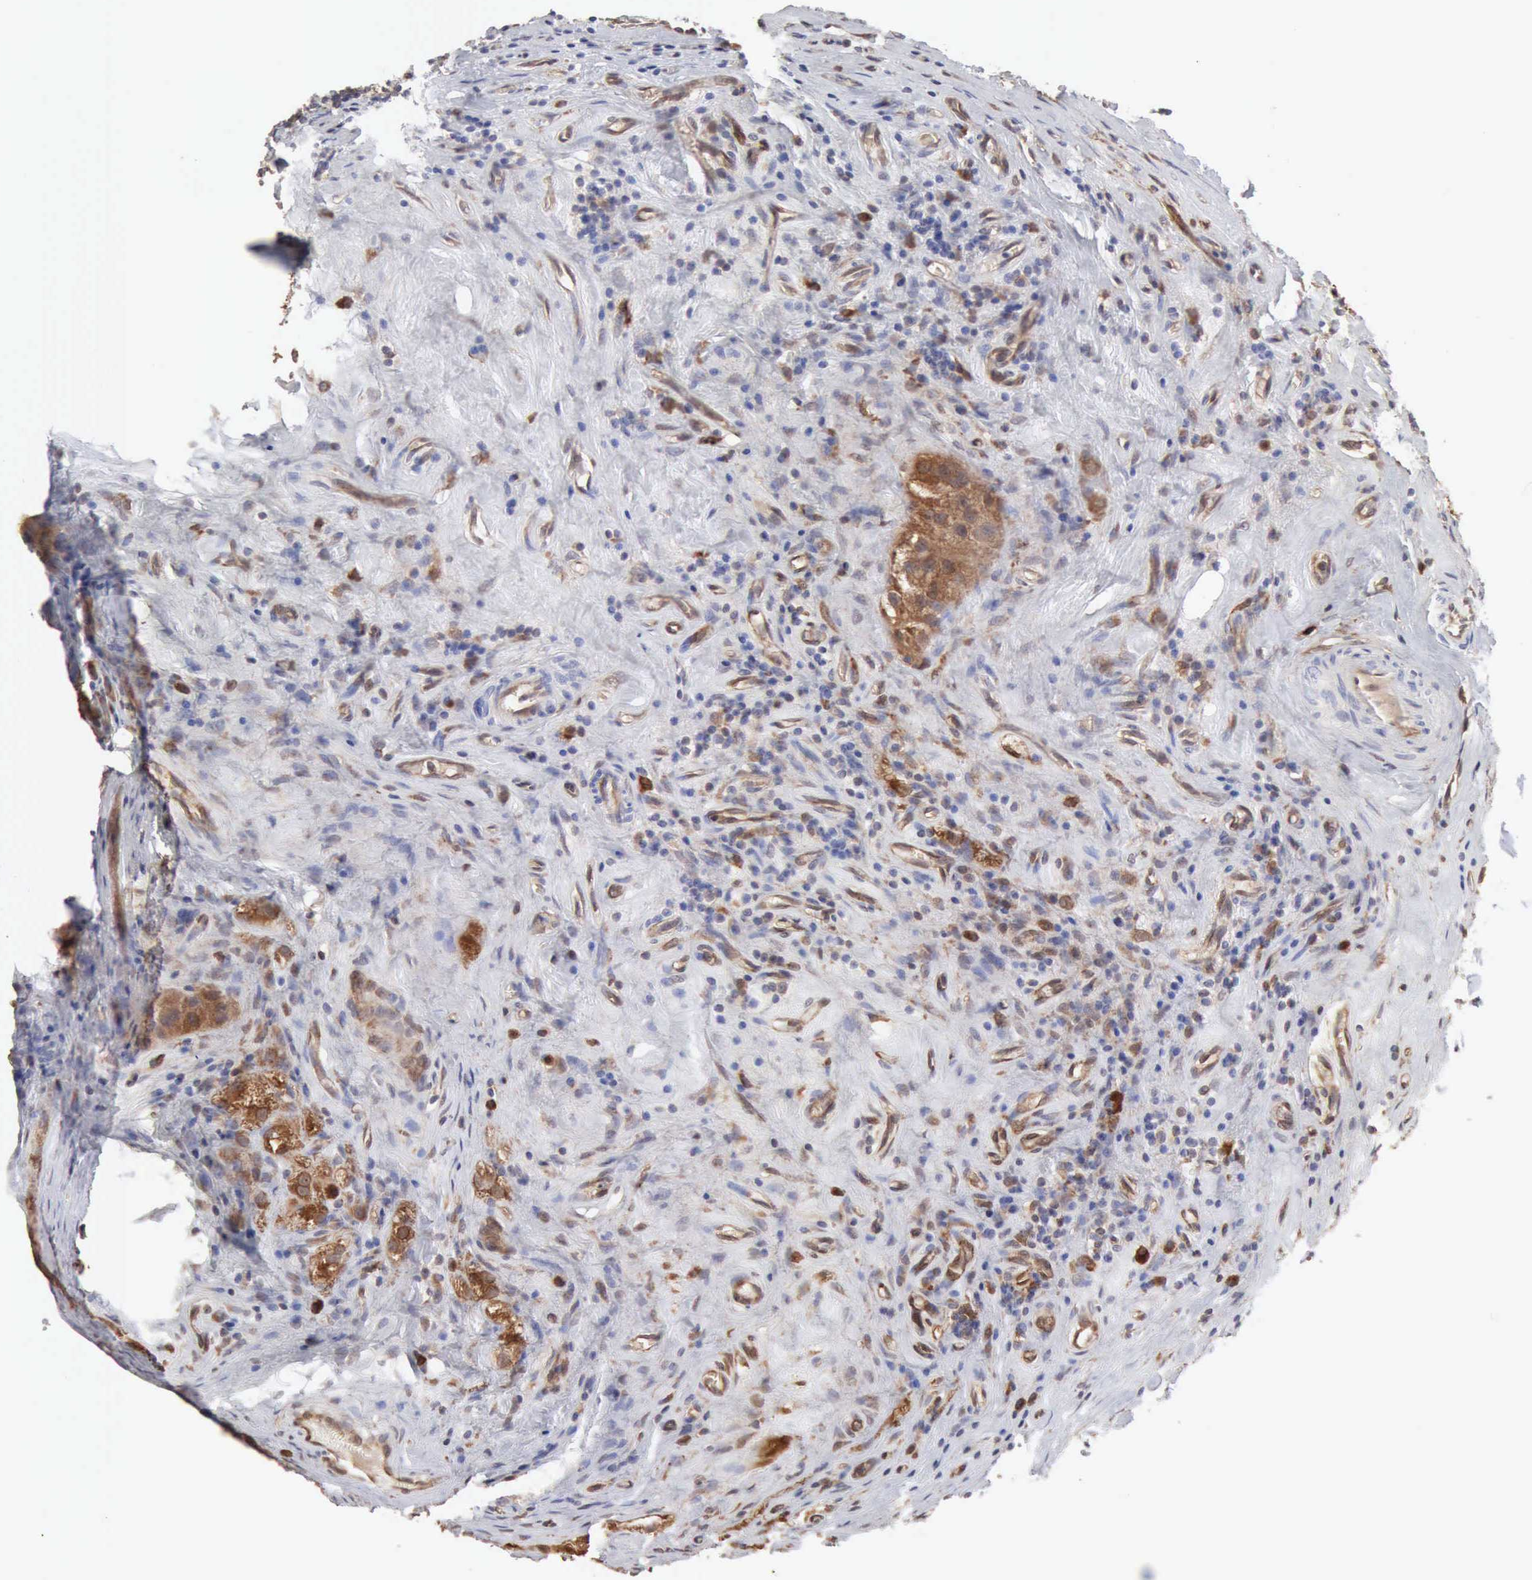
{"staining": {"intensity": "strong", "quantity": ">75%", "location": "cytoplasmic/membranous"}, "tissue": "testis cancer", "cell_type": "Tumor cells", "image_type": "cancer", "snomed": [{"axis": "morphology", "description": "Seminoma, NOS"}, {"axis": "topography", "description": "Testis"}], "caption": "Immunohistochemistry (IHC) photomicrograph of neoplastic tissue: human seminoma (testis) stained using immunohistochemistry (IHC) demonstrates high levels of strong protein expression localized specifically in the cytoplasmic/membranous of tumor cells, appearing as a cytoplasmic/membranous brown color.", "gene": "APOL2", "patient": {"sex": "male", "age": 34}}